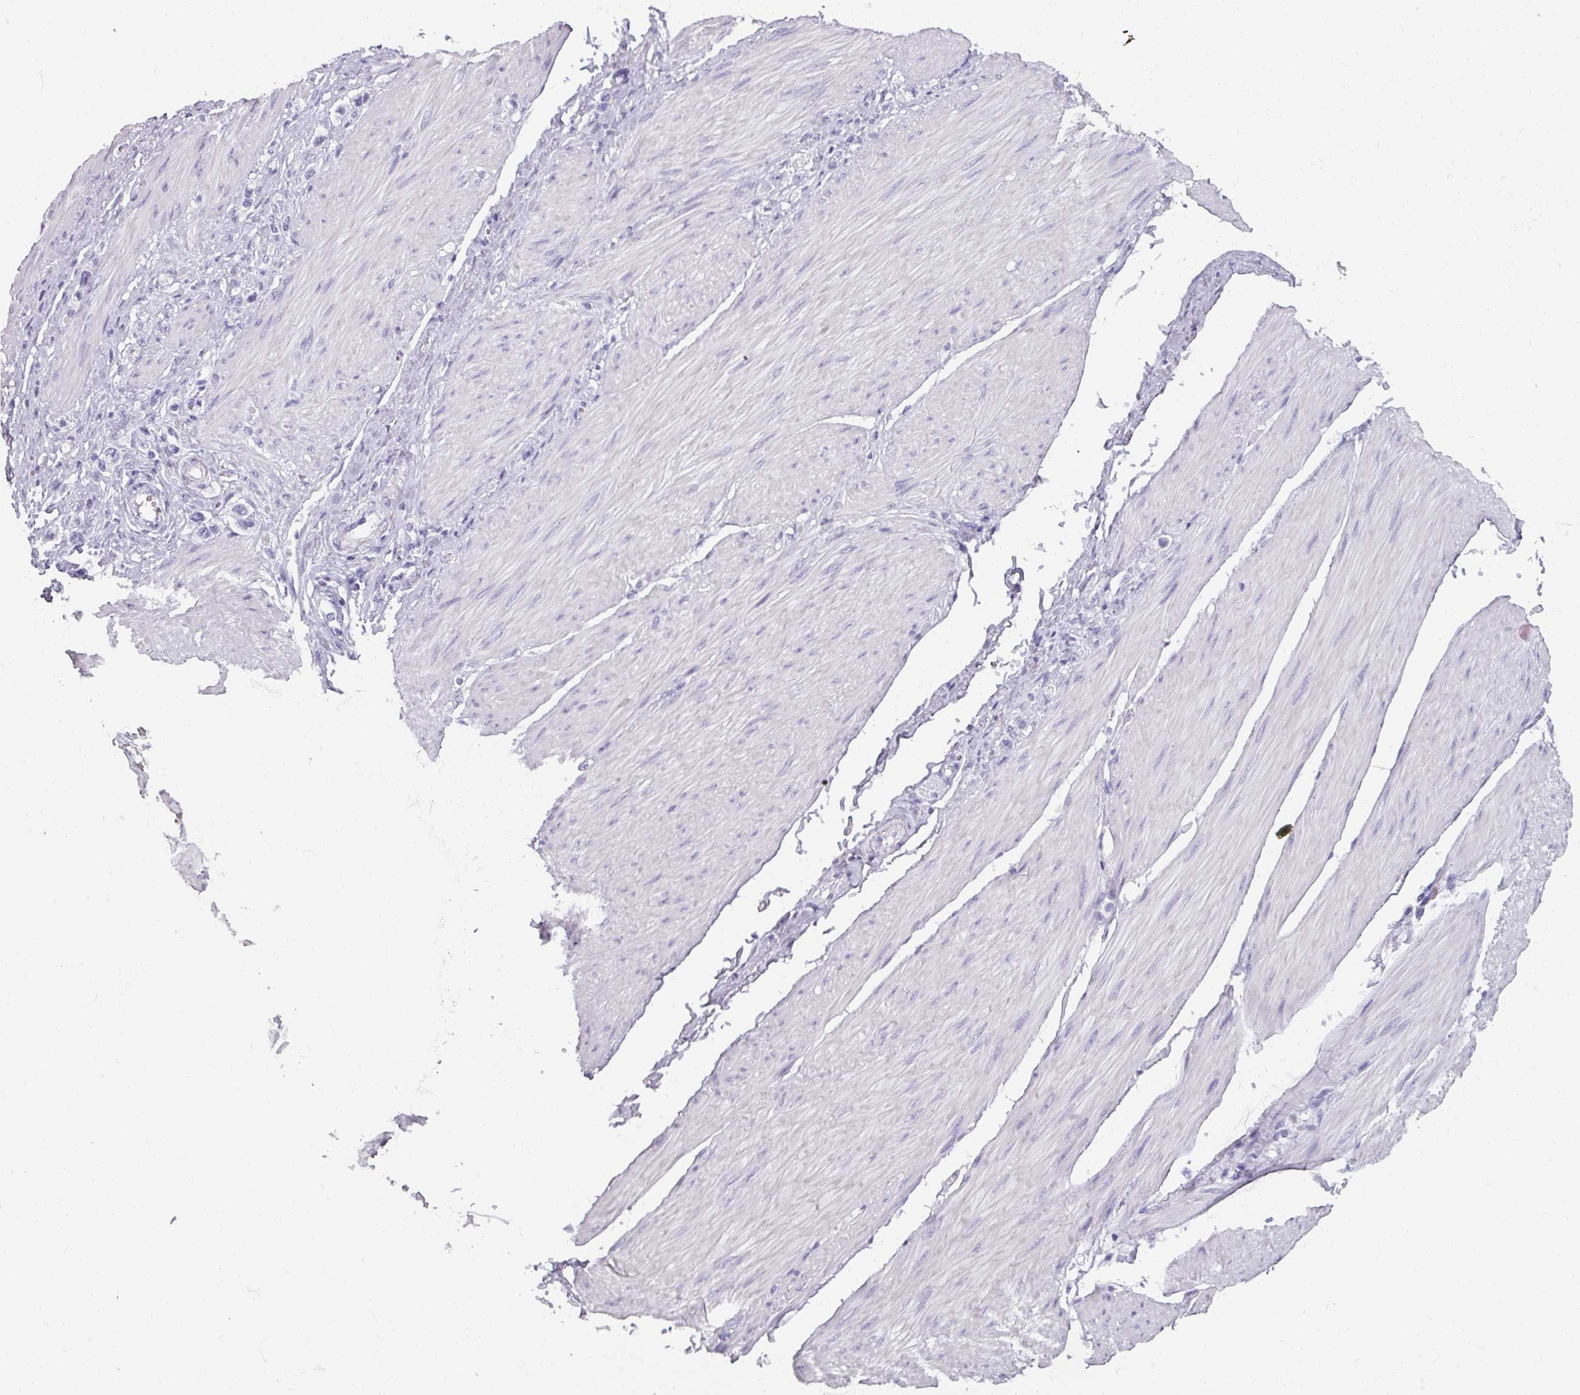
{"staining": {"intensity": "negative", "quantity": "none", "location": "none"}, "tissue": "stomach cancer", "cell_type": "Tumor cells", "image_type": "cancer", "snomed": [{"axis": "morphology", "description": "Adenocarcinoma, NOS"}, {"axis": "topography", "description": "Stomach"}], "caption": "Stomach cancer was stained to show a protein in brown. There is no significant expression in tumor cells.", "gene": "REG3G", "patient": {"sex": "female", "age": 65}}